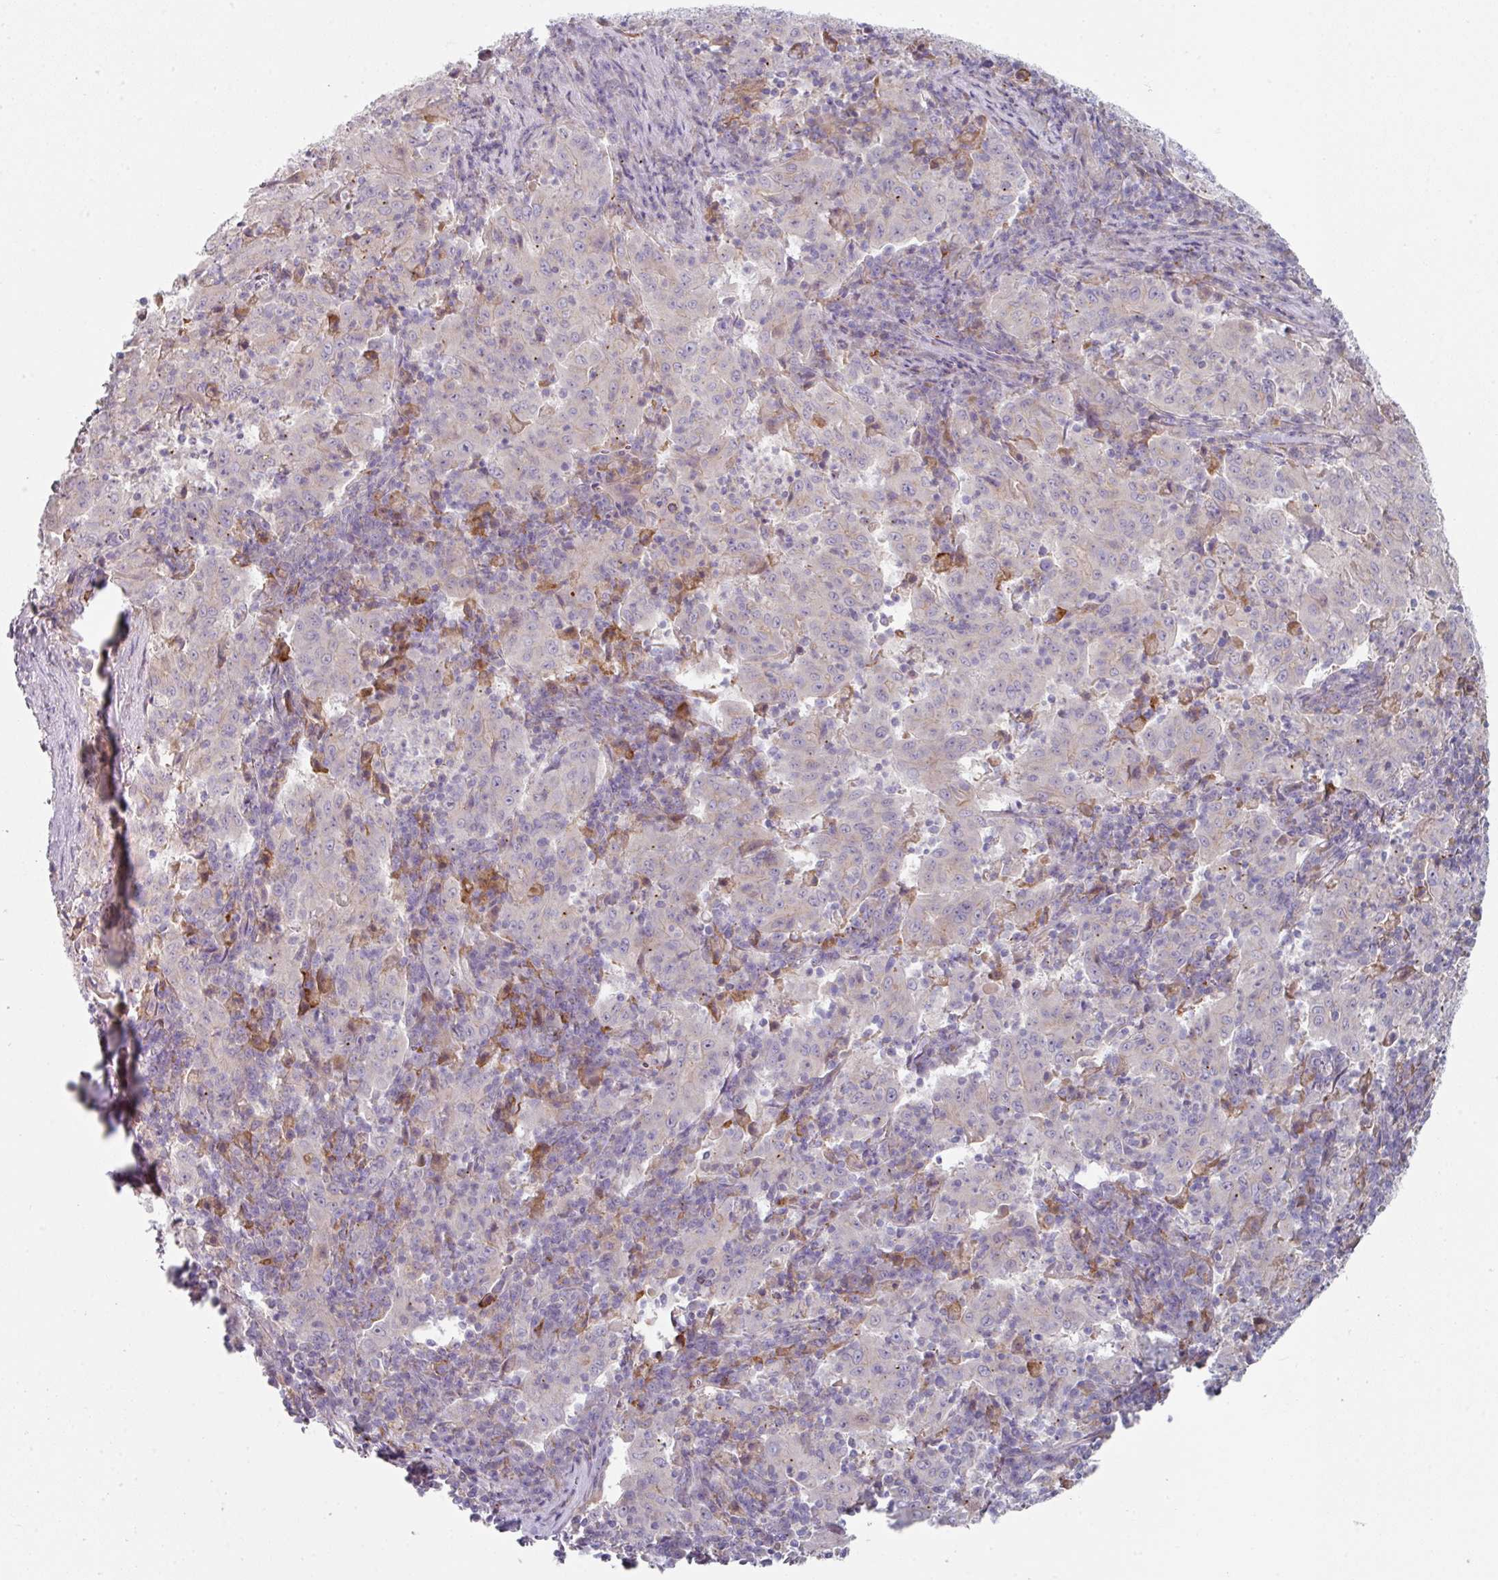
{"staining": {"intensity": "negative", "quantity": "none", "location": "none"}, "tissue": "pancreatic cancer", "cell_type": "Tumor cells", "image_type": "cancer", "snomed": [{"axis": "morphology", "description": "Adenocarcinoma, NOS"}, {"axis": "topography", "description": "Pancreas"}], "caption": "Immunohistochemical staining of adenocarcinoma (pancreatic) displays no significant expression in tumor cells.", "gene": "WSB2", "patient": {"sex": "male", "age": 63}}